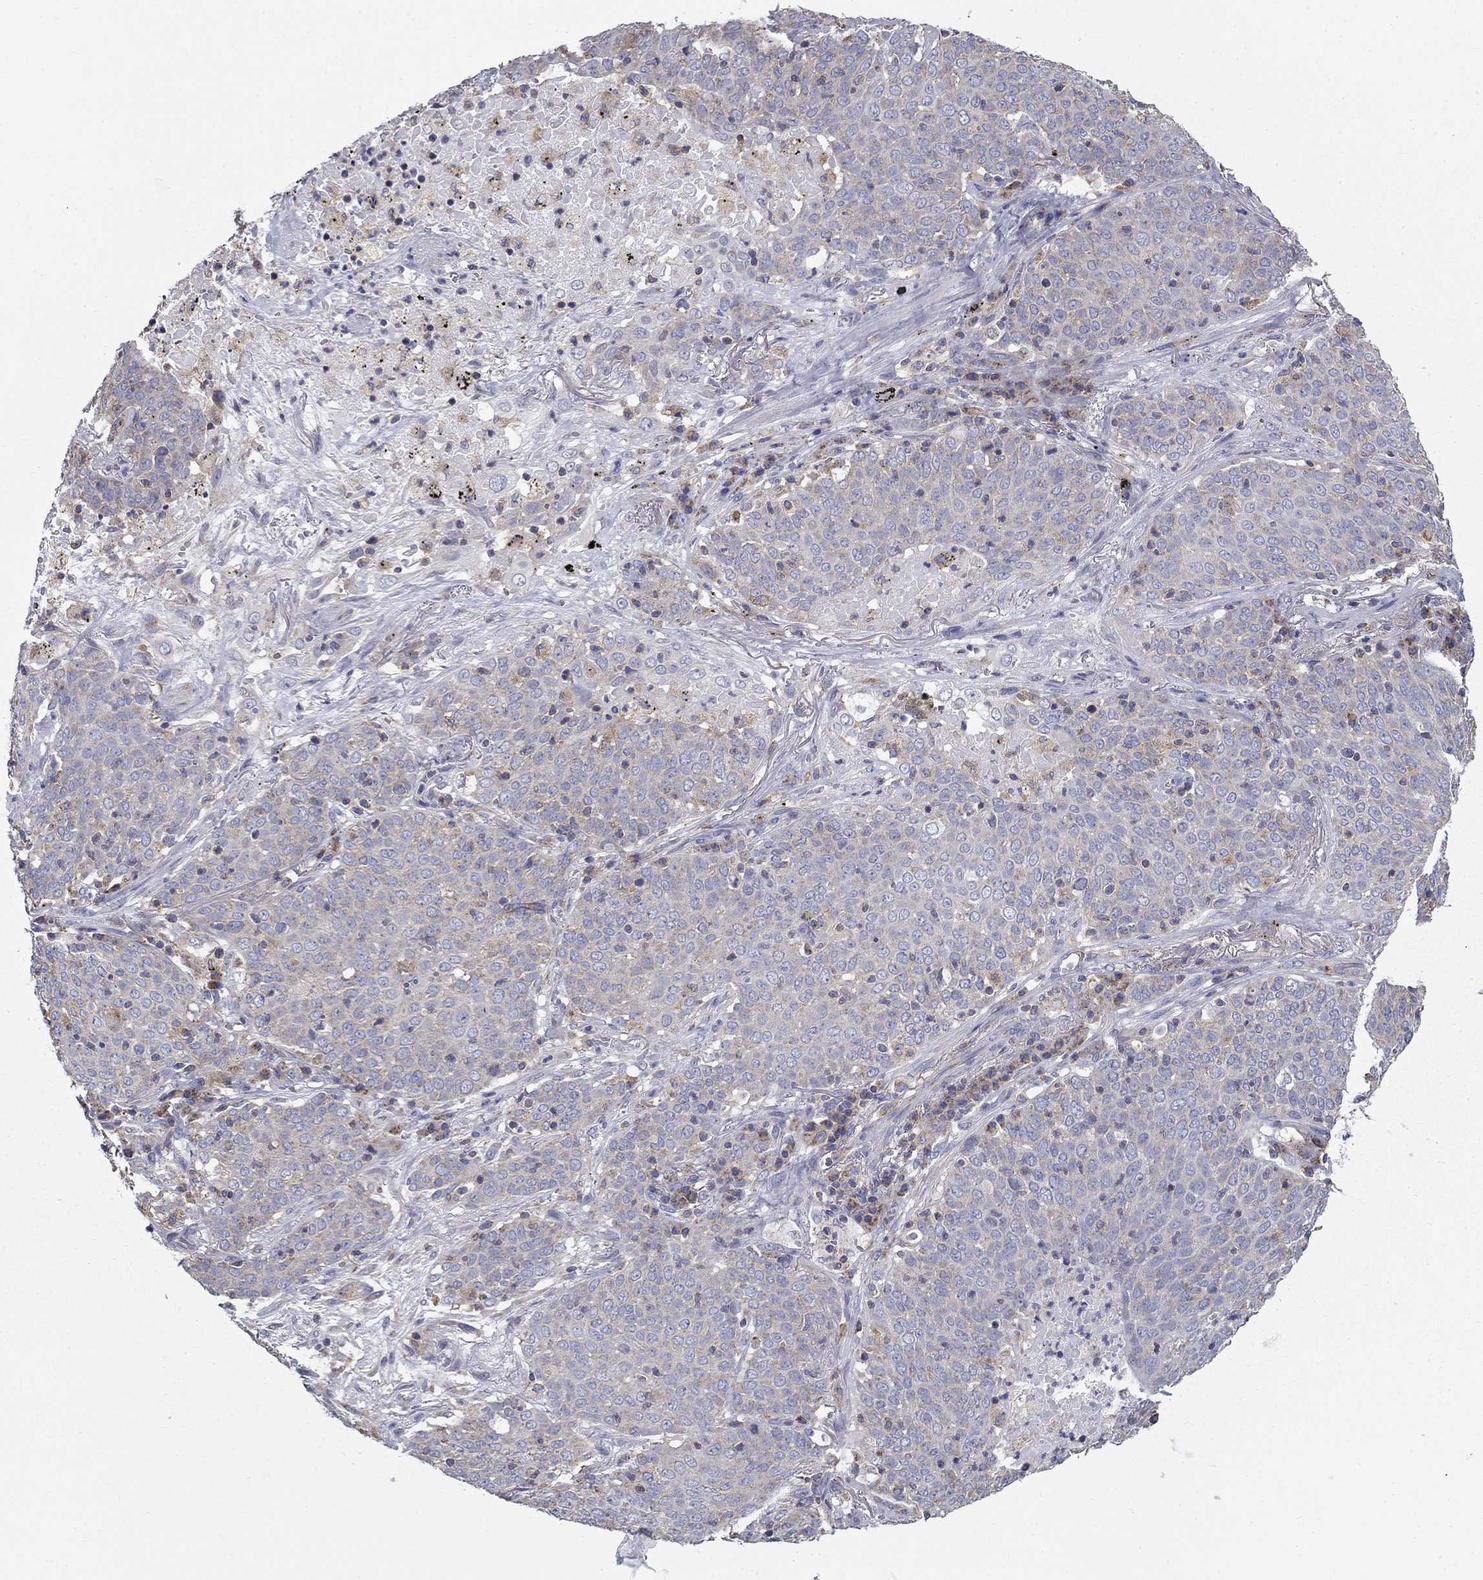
{"staining": {"intensity": "negative", "quantity": "none", "location": "none"}, "tissue": "lung cancer", "cell_type": "Tumor cells", "image_type": "cancer", "snomed": [{"axis": "morphology", "description": "Squamous cell carcinoma, NOS"}, {"axis": "topography", "description": "Lung"}], "caption": "This histopathology image is of lung squamous cell carcinoma stained with immunohistochemistry (IHC) to label a protein in brown with the nuclei are counter-stained blue. There is no expression in tumor cells.", "gene": "NME5", "patient": {"sex": "male", "age": 82}}